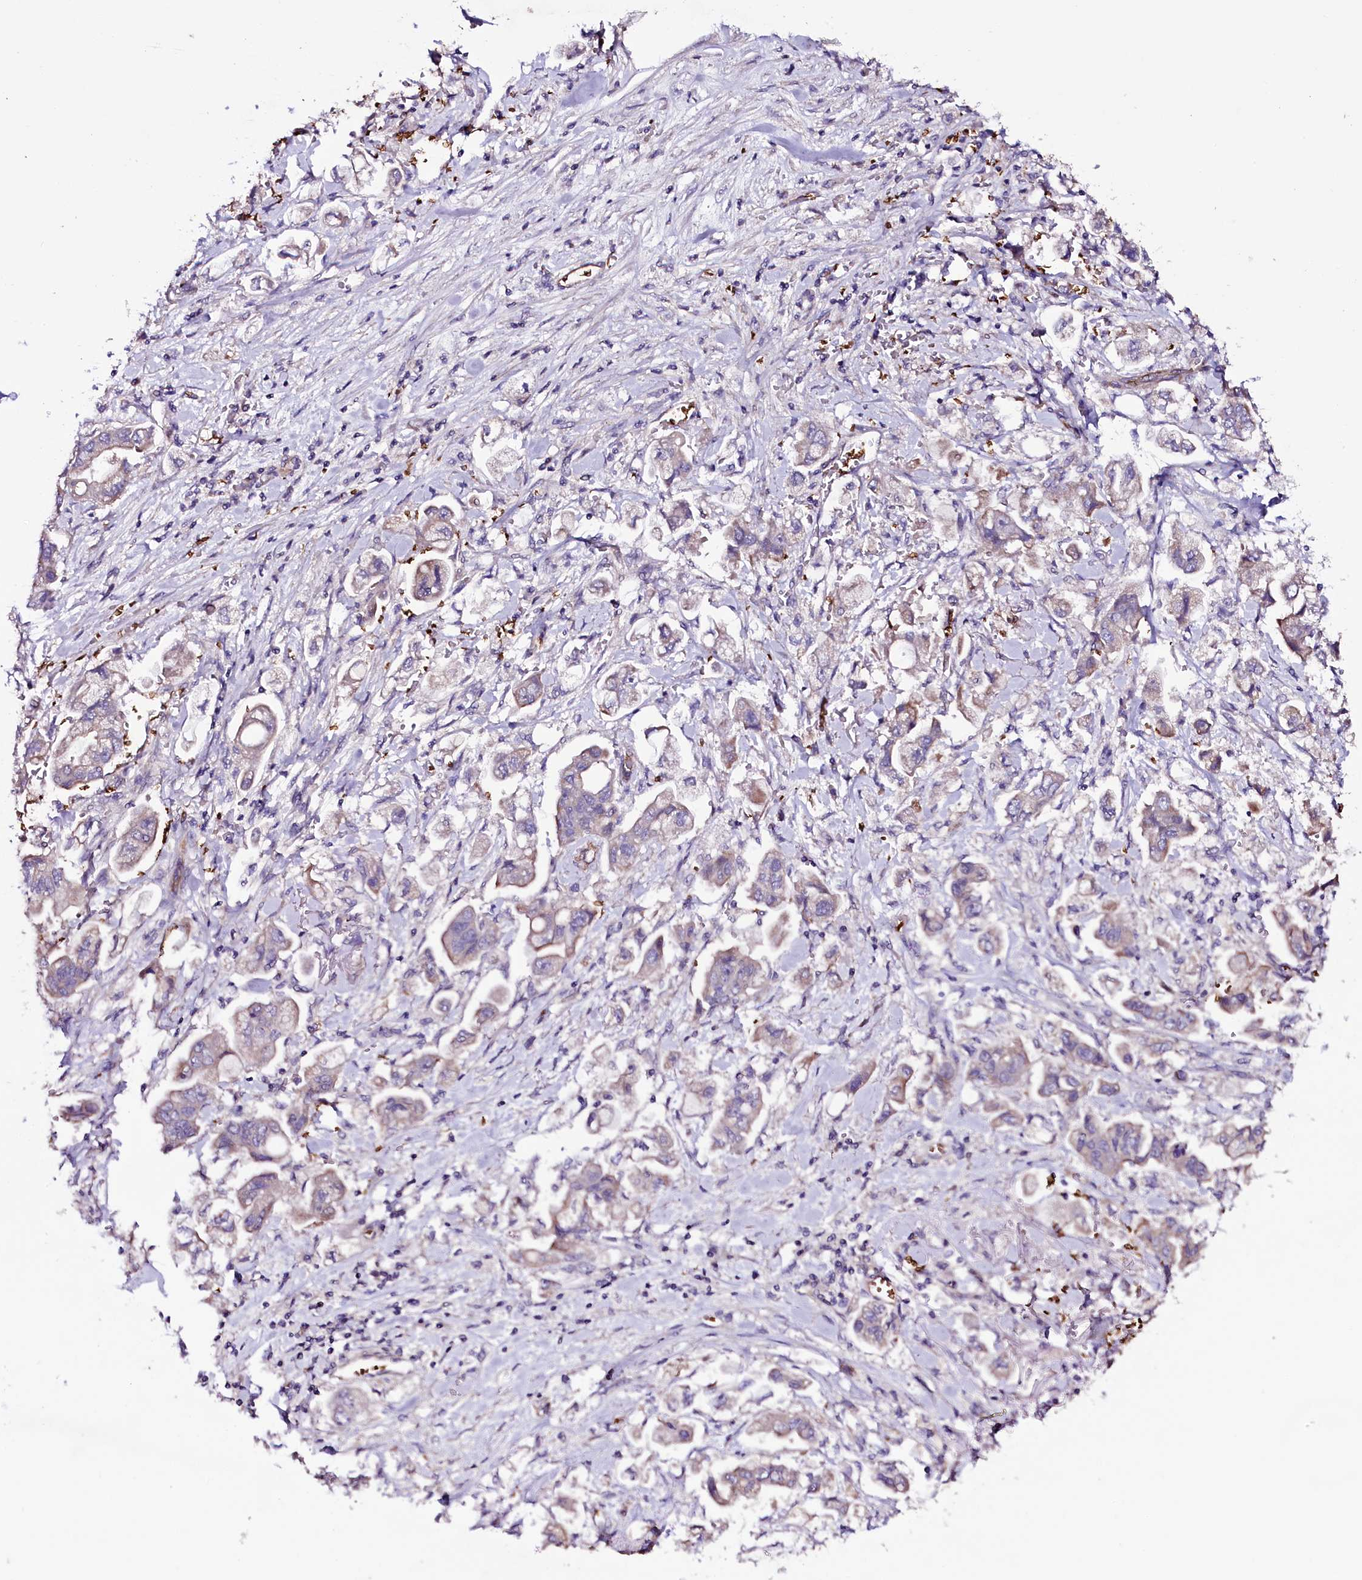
{"staining": {"intensity": "weak", "quantity": "25%-75%", "location": "cytoplasmic/membranous"}, "tissue": "stomach cancer", "cell_type": "Tumor cells", "image_type": "cancer", "snomed": [{"axis": "morphology", "description": "Adenocarcinoma, NOS"}, {"axis": "topography", "description": "Stomach"}], "caption": "Immunohistochemical staining of stomach cancer displays weak cytoplasmic/membranous protein positivity in approximately 25%-75% of tumor cells.", "gene": "MEX3C", "patient": {"sex": "male", "age": 62}}